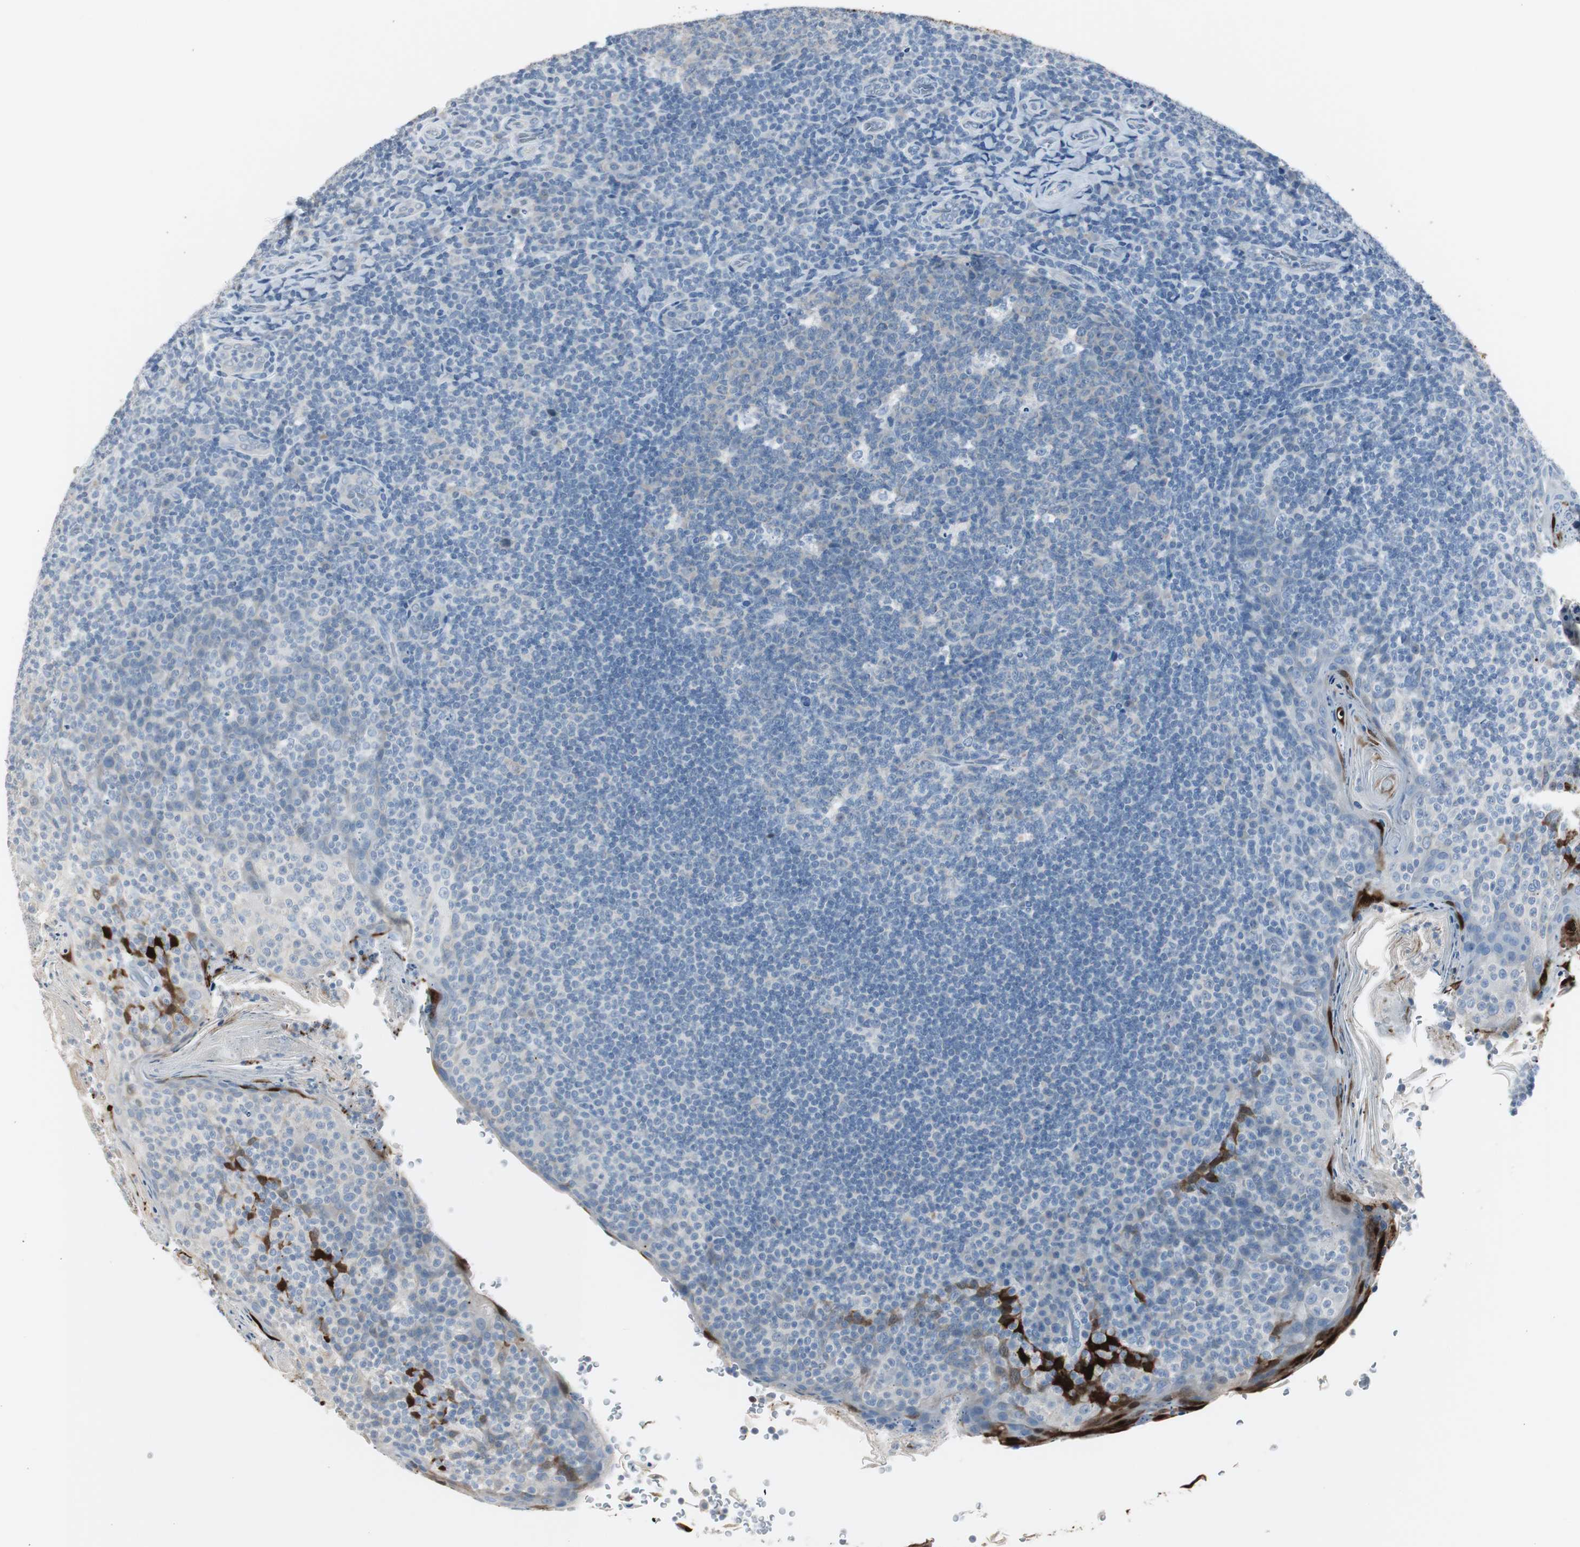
{"staining": {"intensity": "negative", "quantity": "none", "location": "none"}, "tissue": "tonsil", "cell_type": "Germinal center cells", "image_type": "normal", "snomed": [{"axis": "morphology", "description": "Normal tissue, NOS"}, {"axis": "topography", "description": "Tonsil"}], "caption": "Histopathology image shows no significant protein staining in germinal center cells of benign tonsil.", "gene": "S100A7A", "patient": {"sex": "male", "age": 17}}